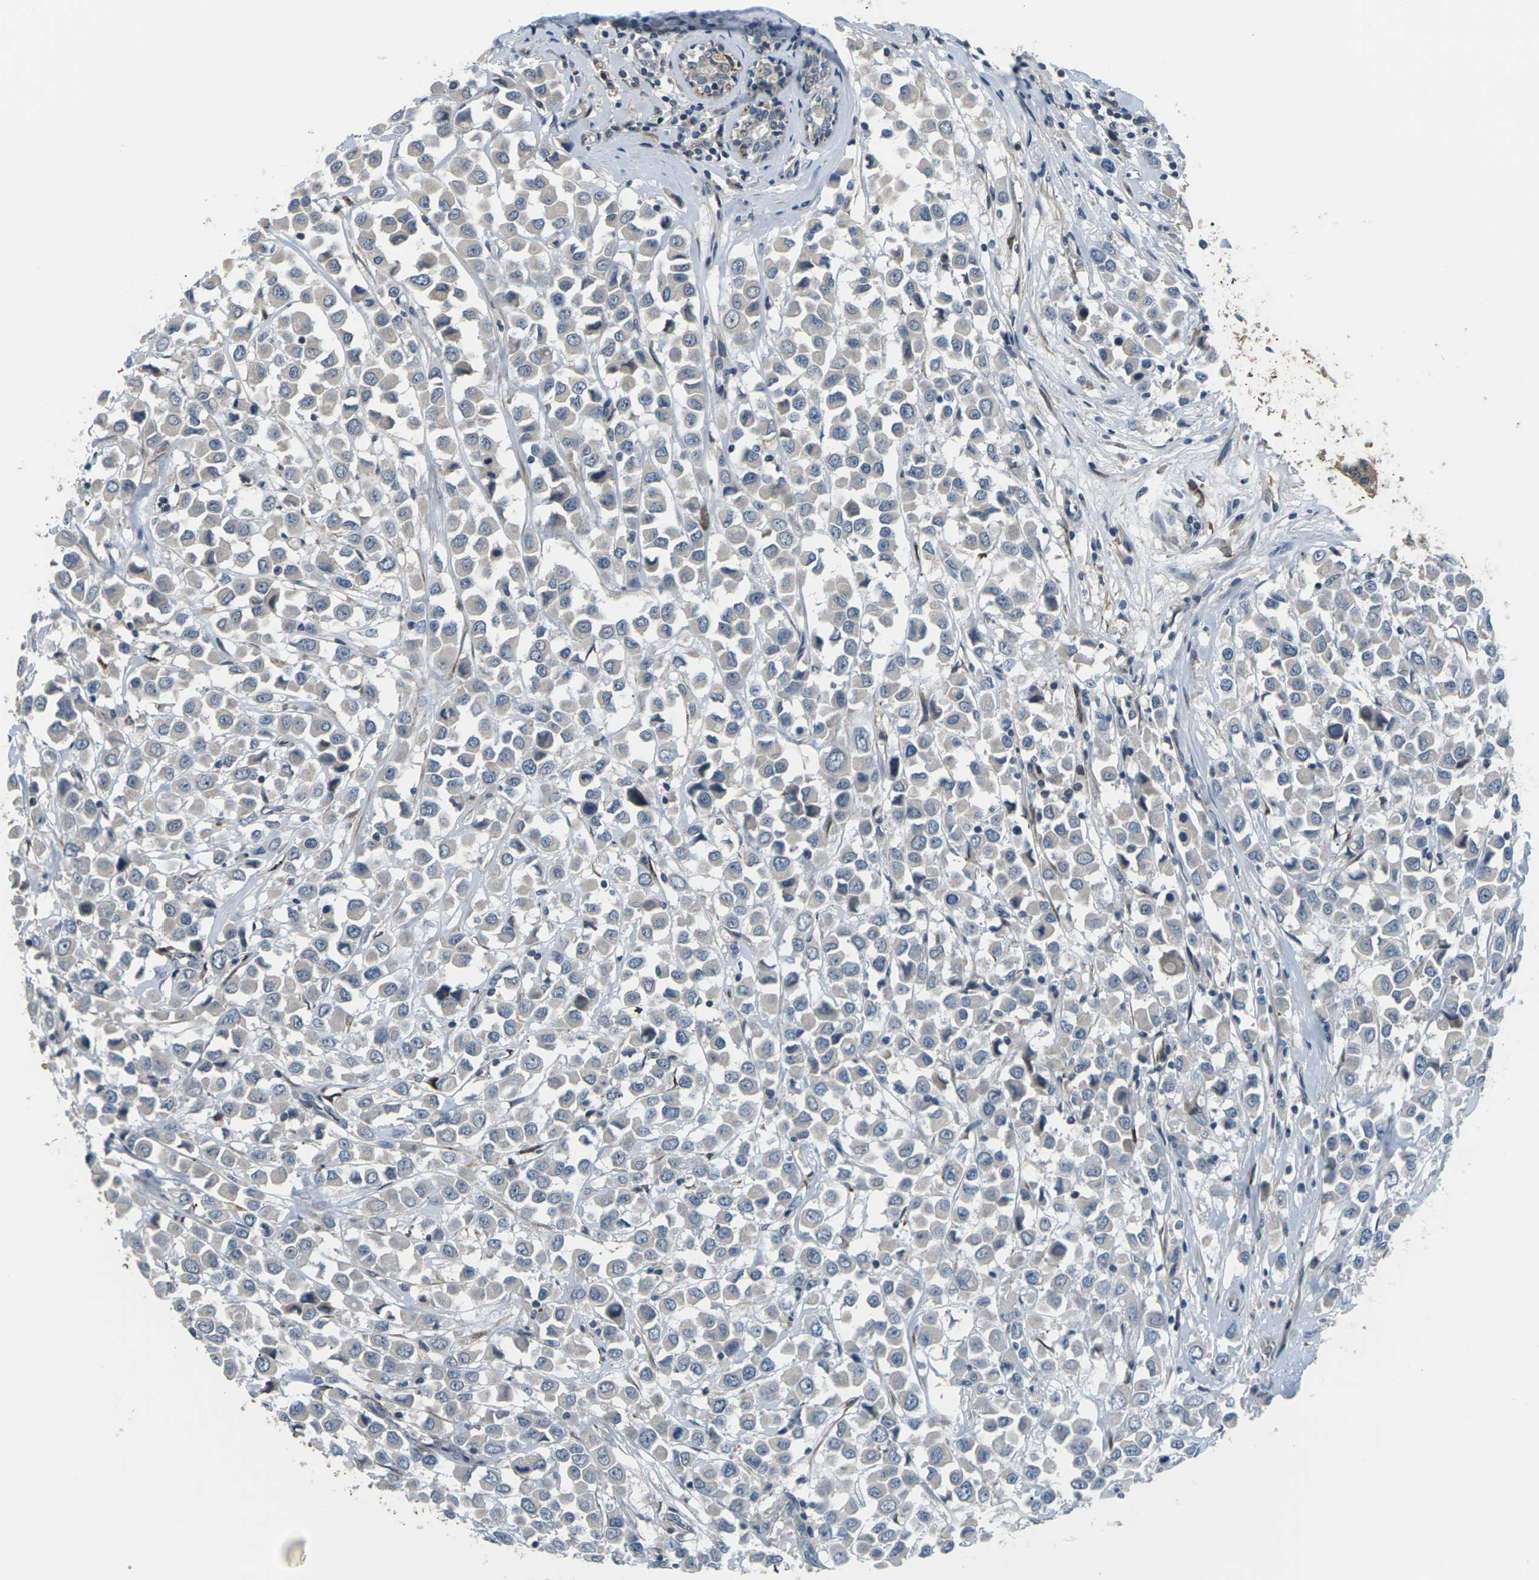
{"staining": {"intensity": "negative", "quantity": "none", "location": "none"}, "tissue": "breast cancer", "cell_type": "Tumor cells", "image_type": "cancer", "snomed": [{"axis": "morphology", "description": "Duct carcinoma"}, {"axis": "topography", "description": "Breast"}], "caption": "The immunohistochemistry (IHC) micrograph has no significant staining in tumor cells of invasive ductal carcinoma (breast) tissue.", "gene": "SLC13A3", "patient": {"sex": "female", "age": 61}}